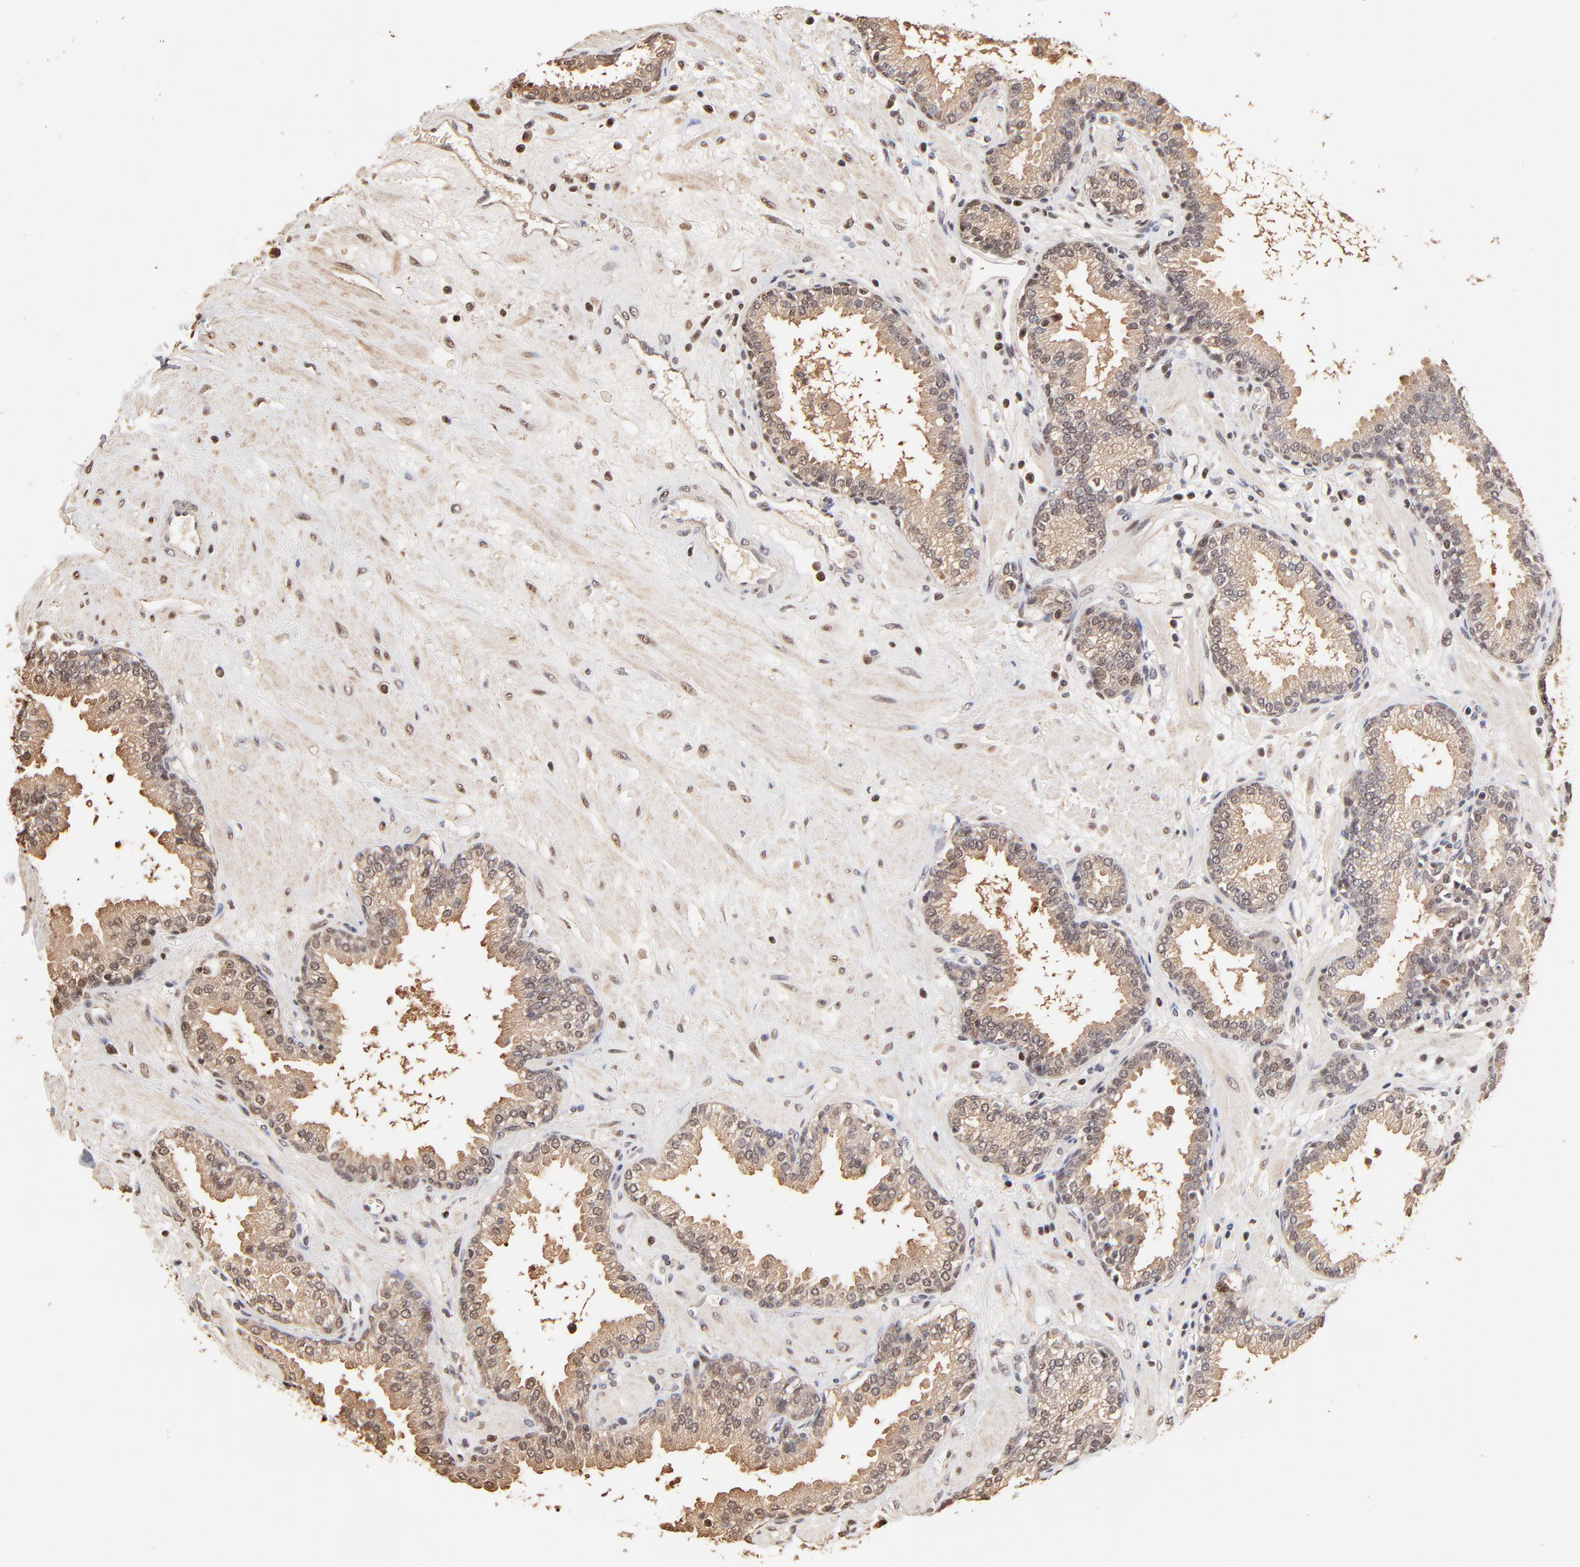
{"staining": {"intensity": "weak", "quantity": "25%-75%", "location": "cytoplasmic/membranous,nuclear"}, "tissue": "prostate", "cell_type": "Glandular cells", "image_type": "normal", "snomed": [{"axis": "morphology", "description": "Normal tissue, NOS"}, {"axis": "topography", "description": "Prostate"}], "caption": "Protein staining displays weak cytoplasmic/membranous,nuclear staining in about 25%-75% of glandular cells in benign prostate. Immunohistochemistry (ihc) stains the protein in brown and the nuclei are stained blue.", "gene": "BIRC5", "patient": {"sex": "male", "age": 64}}